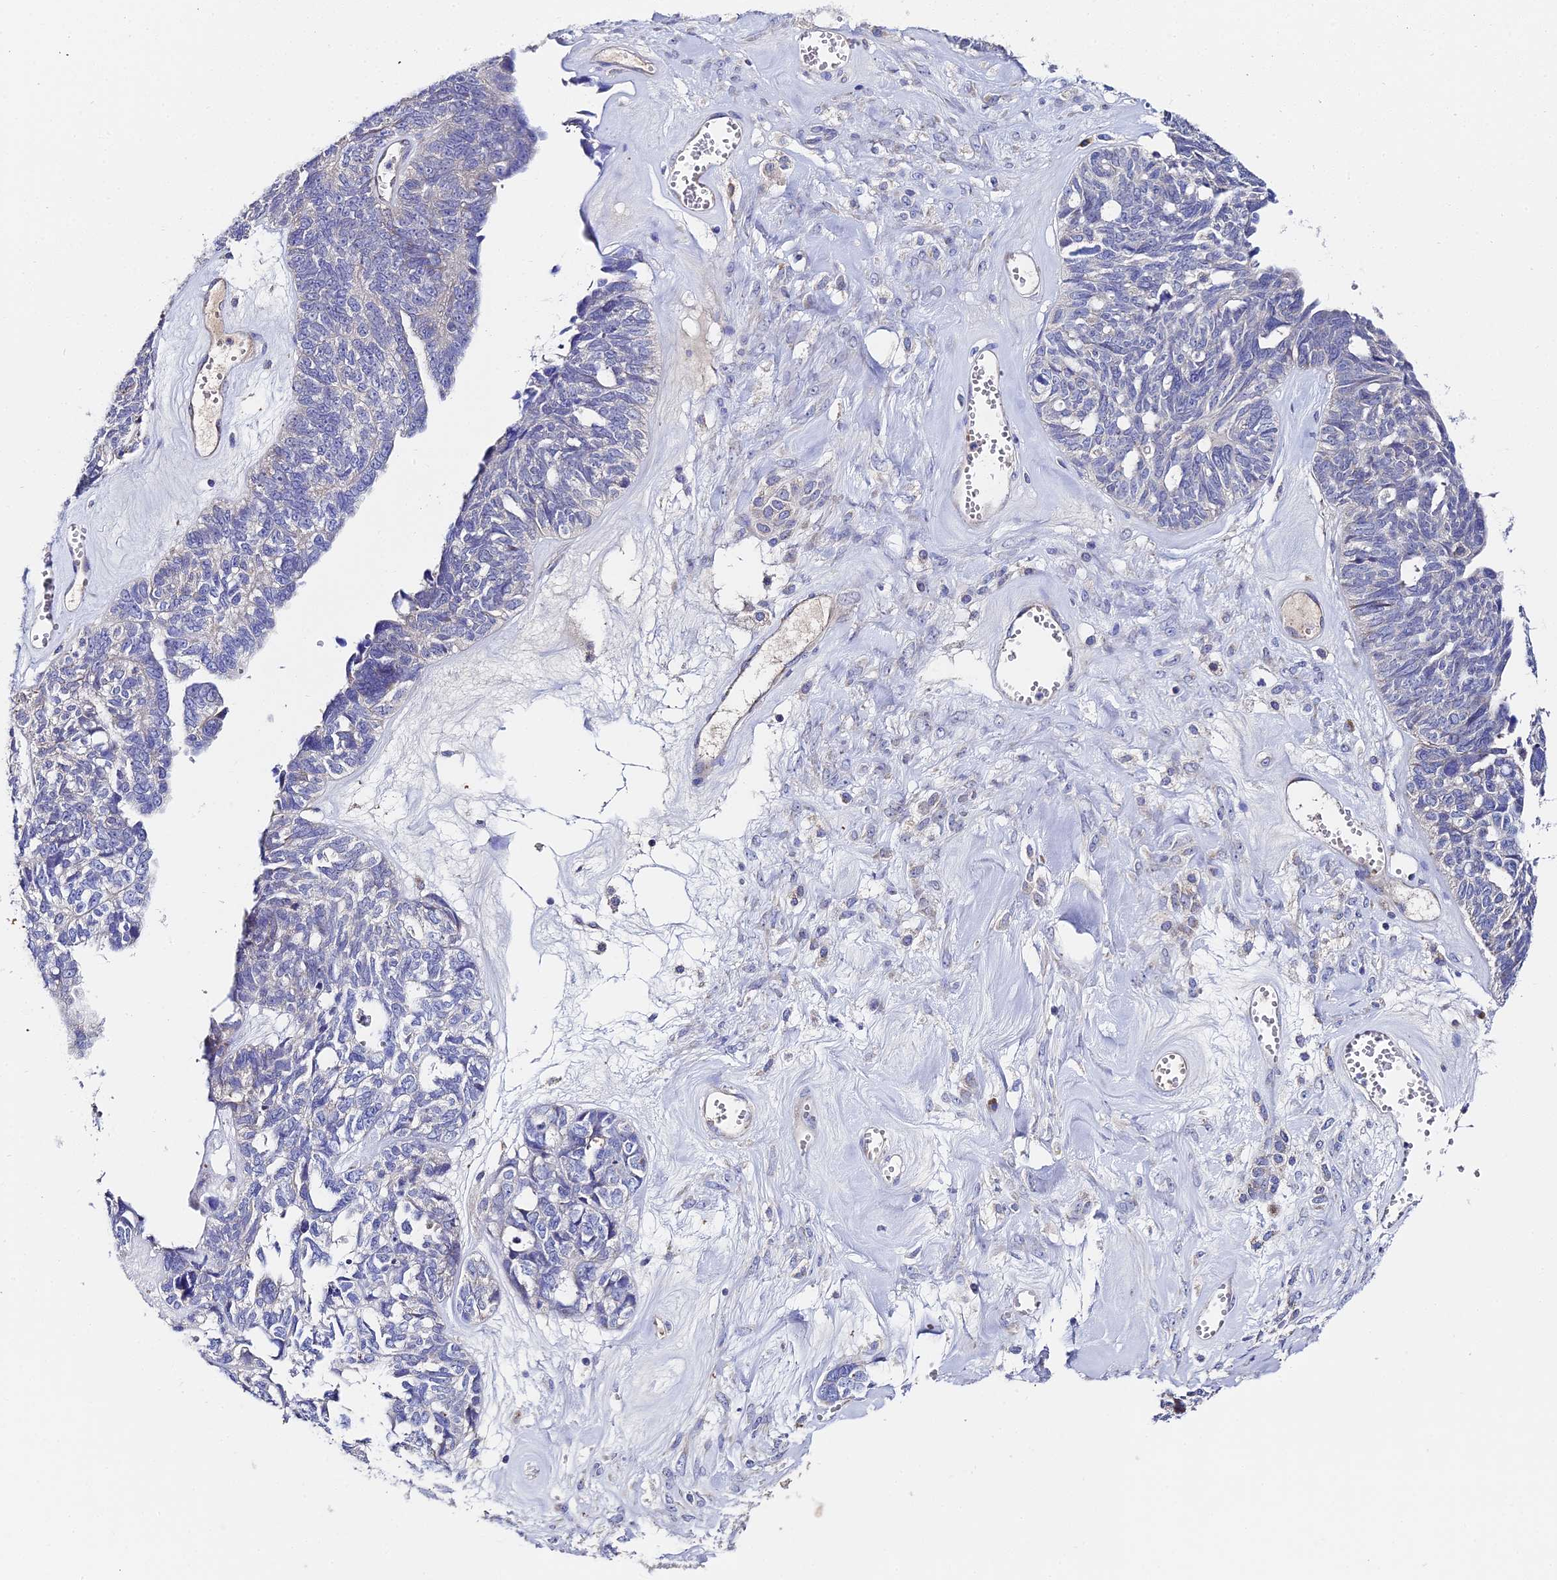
{"staining": {"intensity": "negative", "quantity": "none", "location": "none"}, "tissue": "ovarian cancer", "cell_type": "Tumor cells", "image_type": "cancer", "snomed": [{"axis": "morphology", "description": "Cystadenocarcinoma, serous, NOS"}, {"axis": "topography", "description": "Ovary"}], "caption": "Histopathology image shows no significant protein expression in tumor cells of ovarian serous cystadenocarcinoma.", "gene": "UBE2L3", "patient": {"sex": "female", "age": 79}}